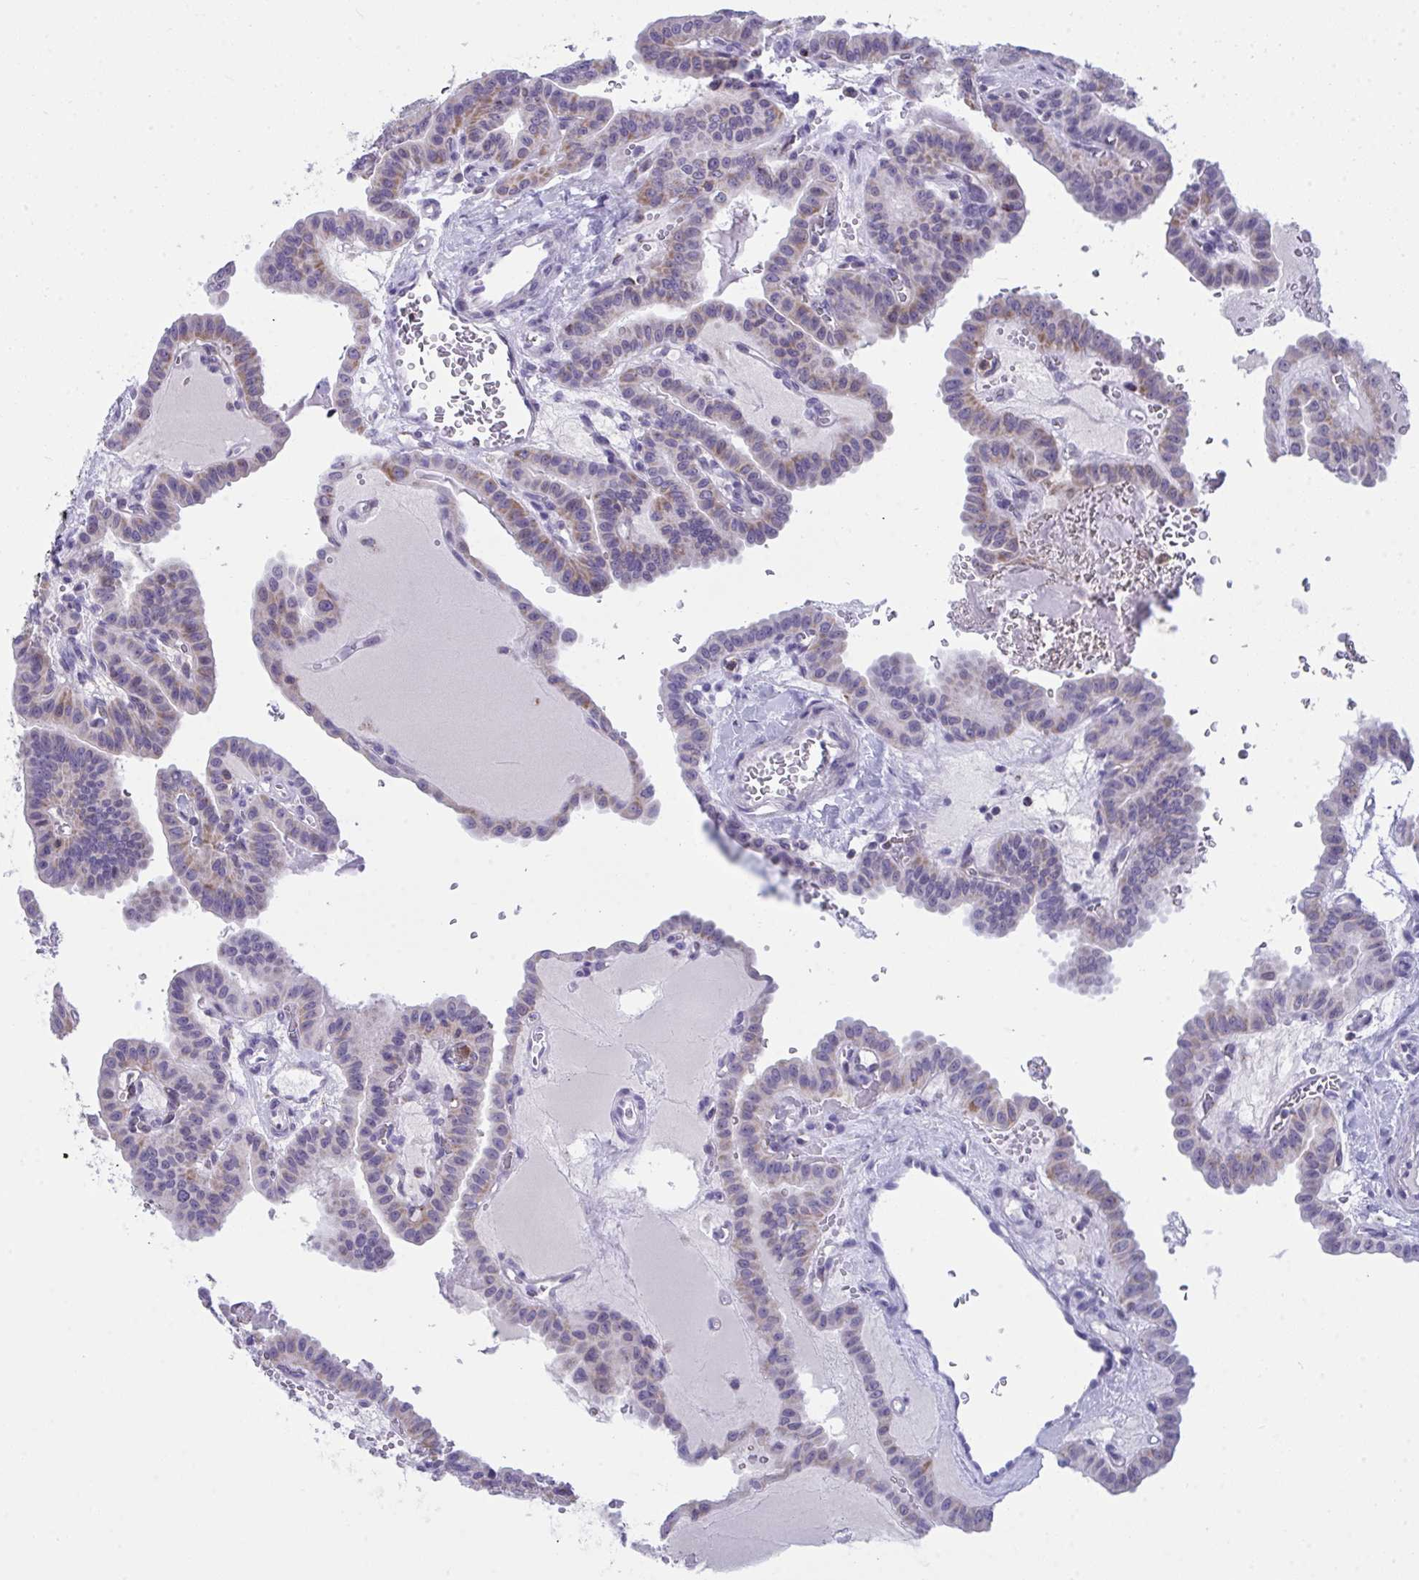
{"staining": {"intensity": "weak", "quantity": "25%-75%", "location": "cytoplasmic/membranous"}, "tissue": "thyroid cancer", "cell_type": "Tumor cells", "image_type": "cancer", "snomed": [{"axis": "morphology", "description": "Papillary adenocarcinoma, NOS"}, {"axis": "topography", "description": "Thyroid gland"}], "caption": "Protein expression analysis of human papillary adenocarcinoma (thyroid) reveals weak cytoplasmic/membranous expression in about 25%-75% of tumor cells.", "gene": "PLA2G12B", "patient": {"sex": "male", "age": 87}}